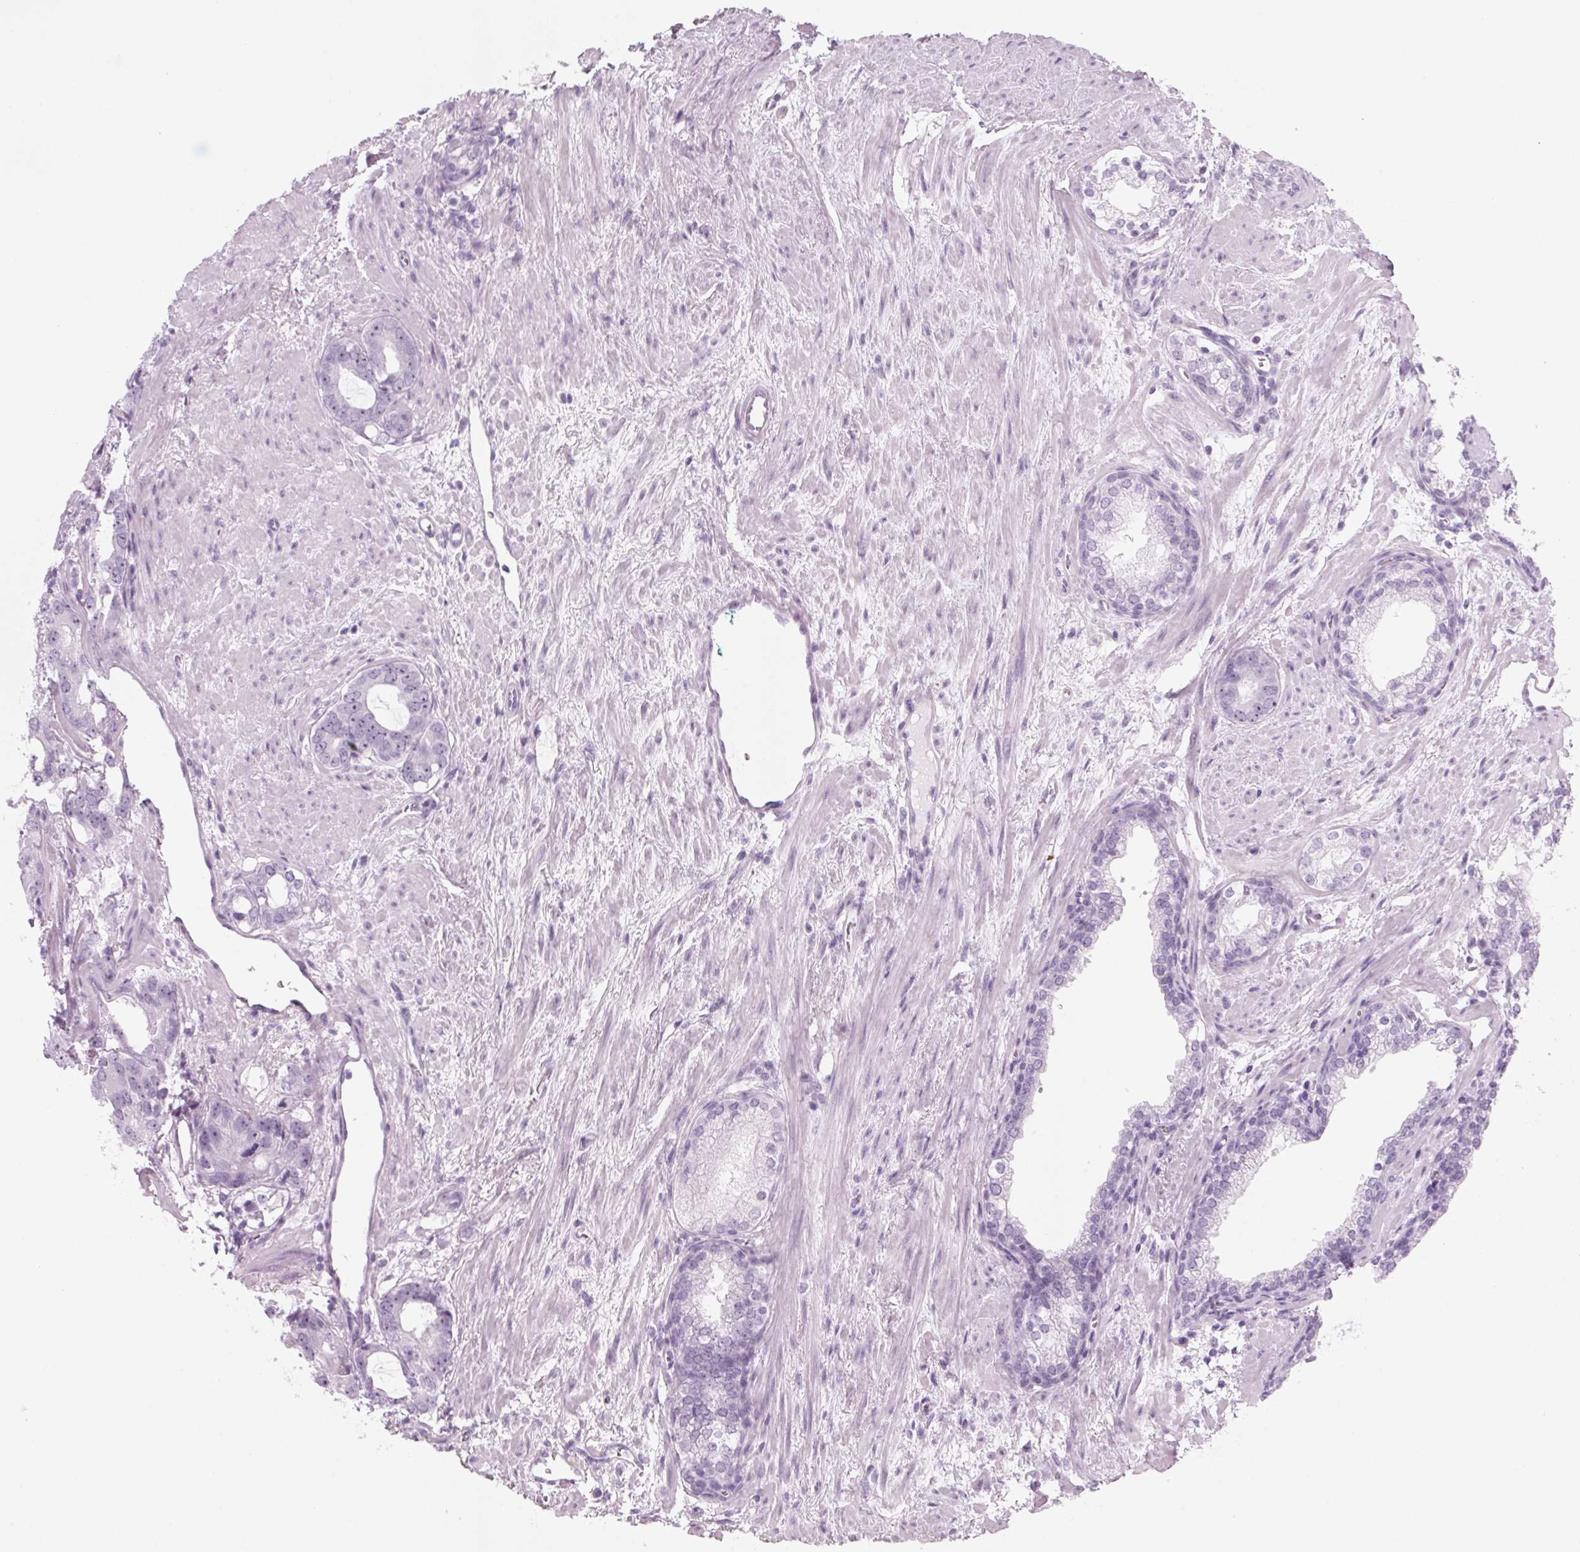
{"staining": {"intensity": "negative", "quantity": "none", "location": "none"}, "tissue": "prostate cancer", "cell_type": "Tumor cells", "image_type": "cancer", "snomed": [{"axis": "morphology", "description": "Adenocarcinoma, High grade"}, {"axis": "topography", "description": "Prostate"}], "caption": "Adenocarcinoma (high-grade) (prostate) stained for a protein using immunohistochemistry displays no positivity tumor cells.", "gene": "DNTTIP2", "patient": {"sex": "male", "age": 75}}